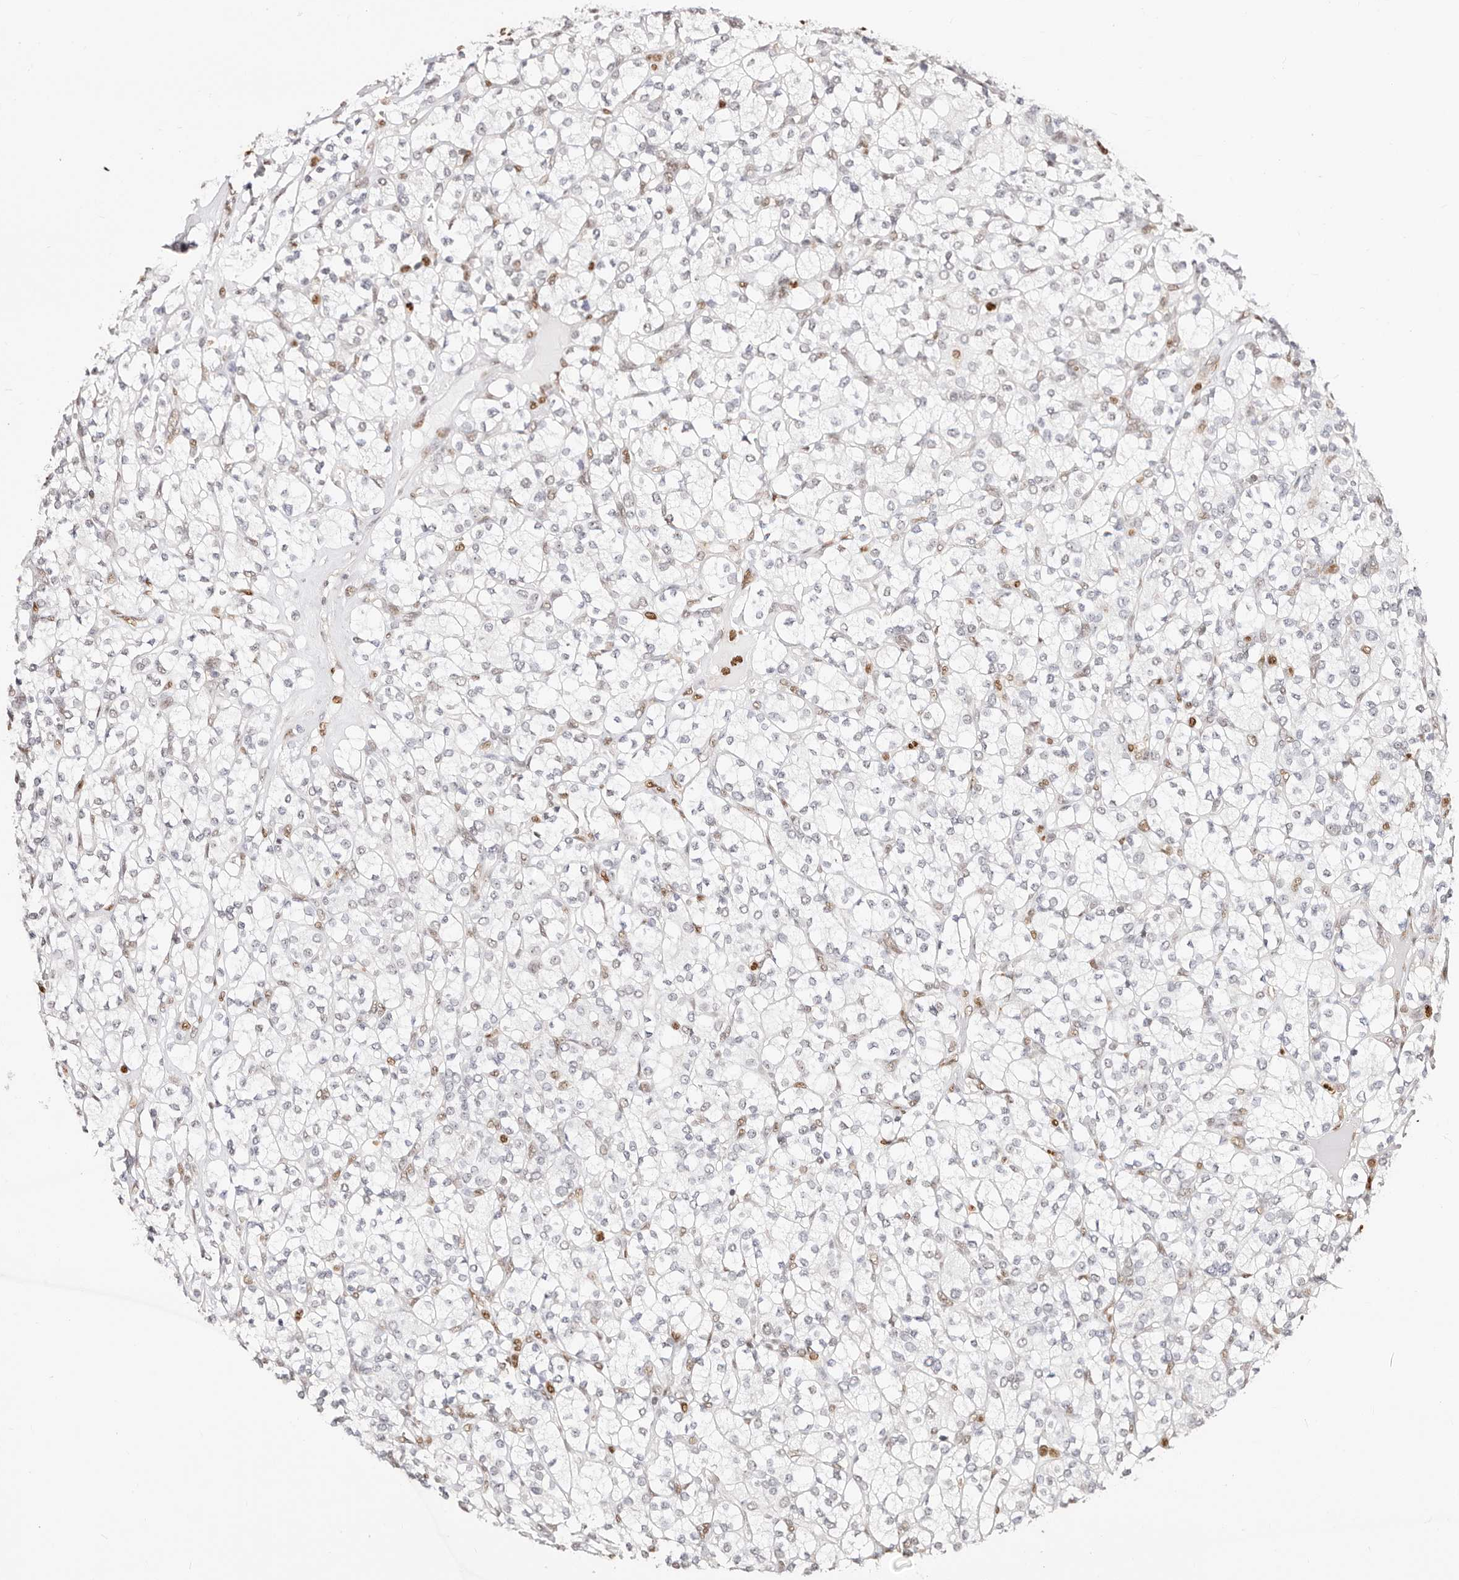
{"staining": {"intensity": "negative", "quantity": "none", "location": "none"}, "tissue": "renal cancer", "cell_type": "Tumor cells", "image_type": "cancer", "snomed": [{"axis": "morphology", "description": "Adenocarcinoma, NOS"}, {"axis": "topography", "description": "Kidney"}], "caption": "High magnification brightfield microscopy of renal cancer stained with DAB (3,3'-diaminobenzidine) (brown) and counterstained with hematoxylin (blue): tumor cells show no significant expression.", "gene": "TKT", "patient": {"sex": "male", "age": 77}}